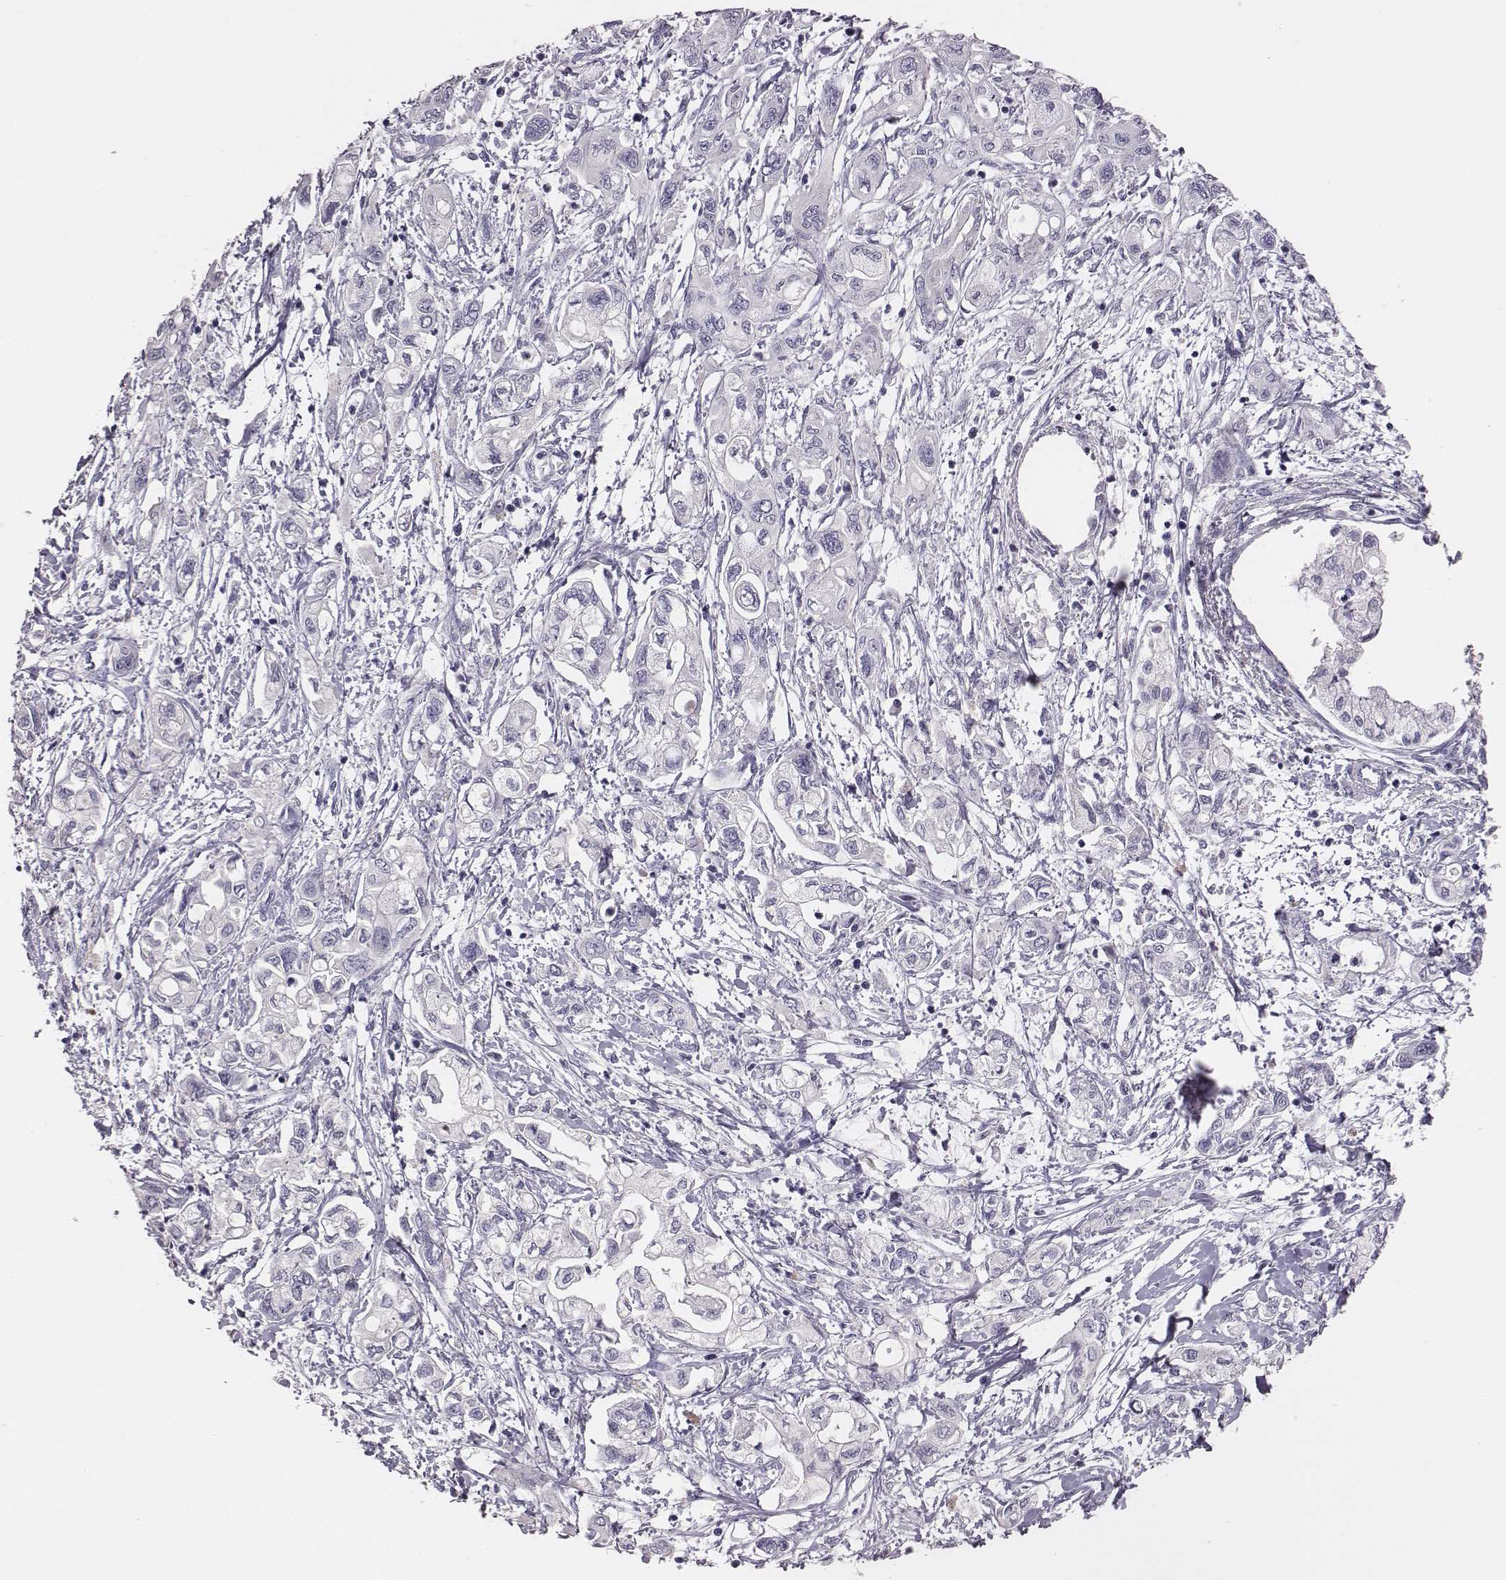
{"staining": {"intensity": "negative", "quantity": "none", "location": "none"}, "tissue": "pancreatic cancer", "cell_type": "Tumor cells", "image_type": "cancer", "snomed": [{"axis": "morphology", "description": "Adenocarcinoma, NOS"}, {"axis": "topography", "description": "Pancreas"}], "caption": "Immunohistochemical staining of human pancreatic cancer reveals no significant positivity in tumor cells.", "gene": "EN1", "patient": {"sex": "male", "age": 54}}